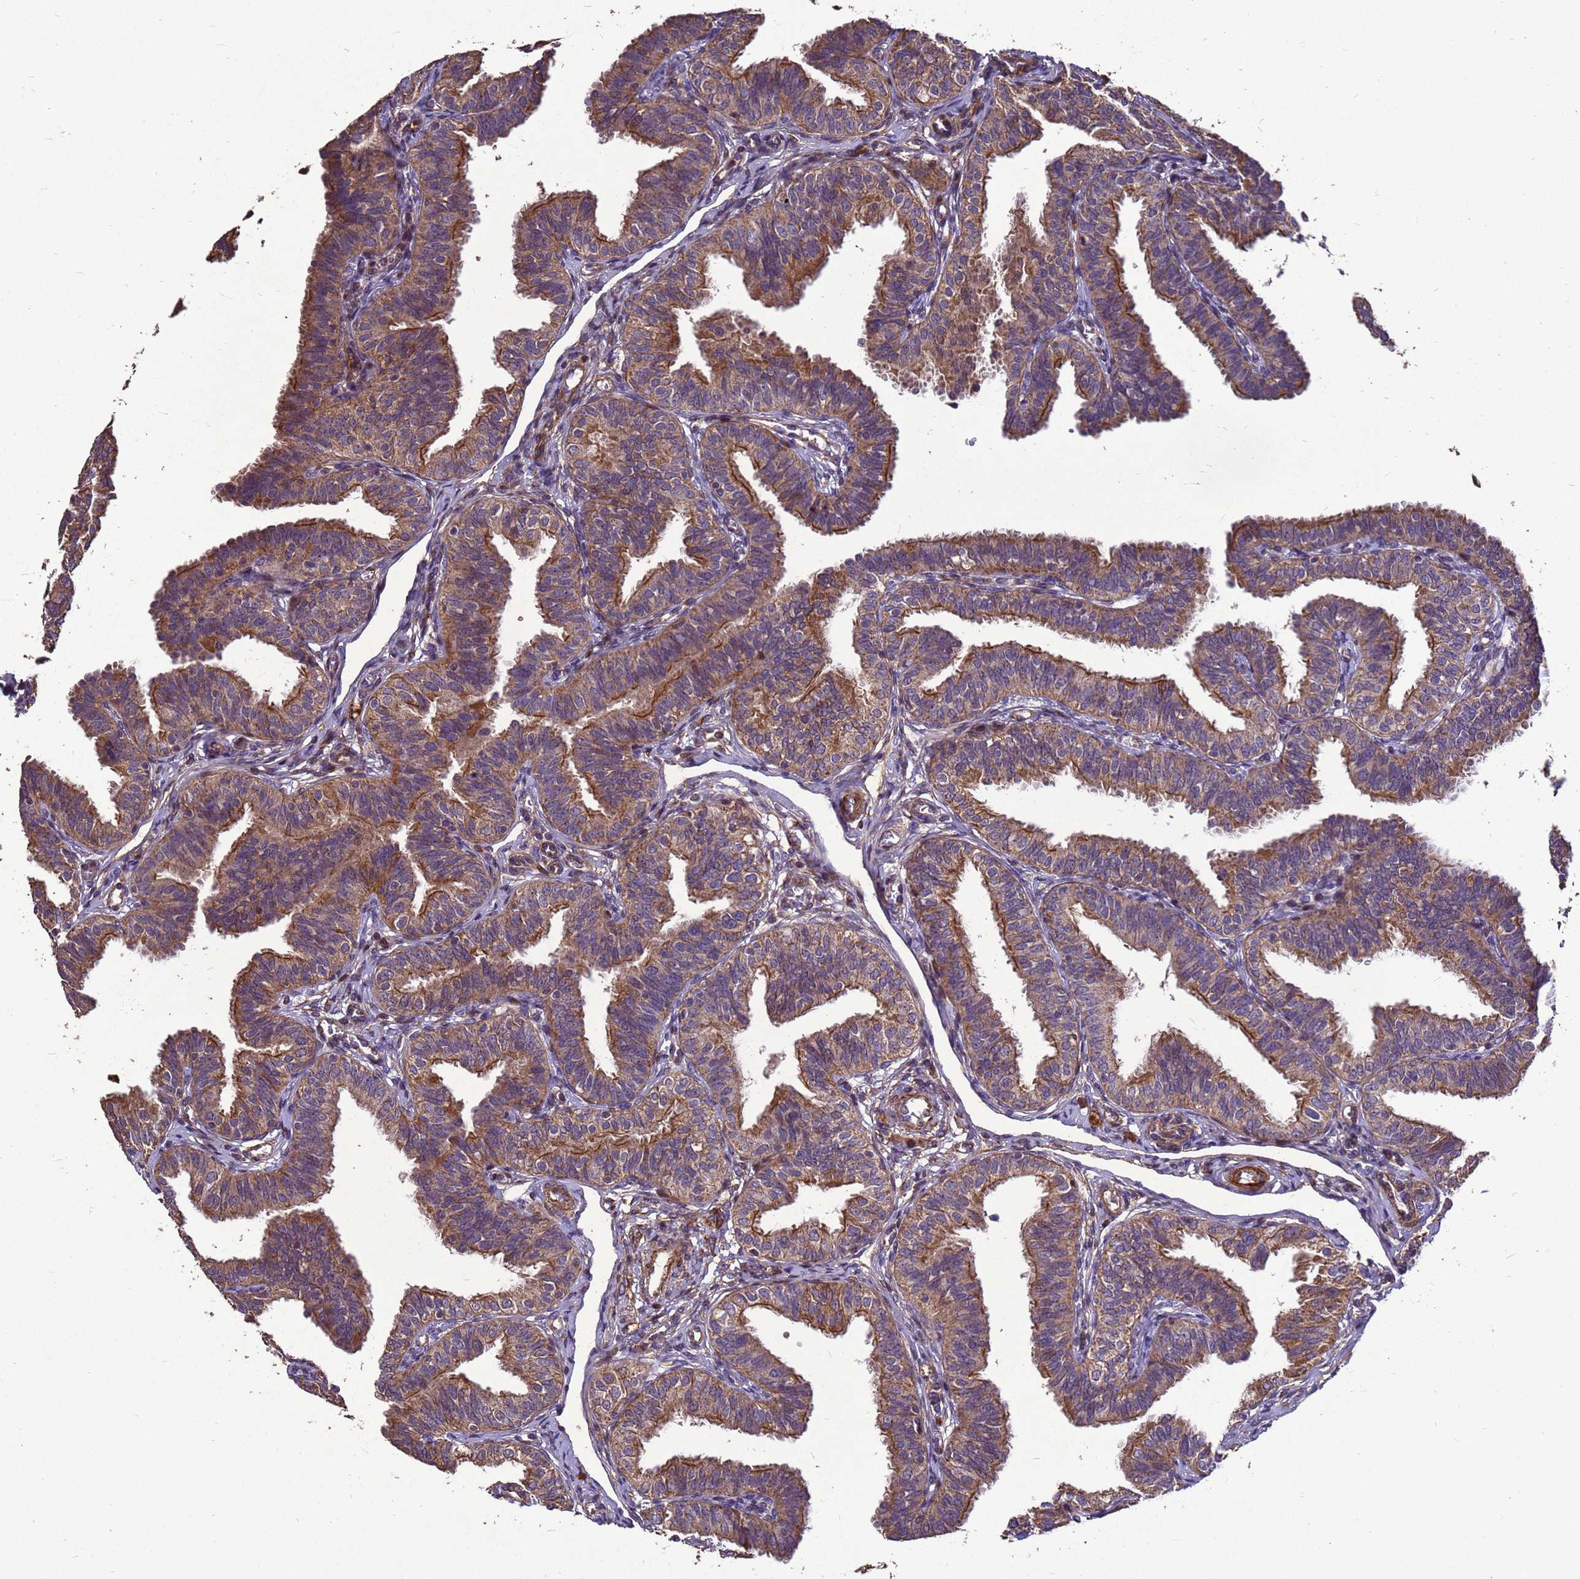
{"staining": {"intensity": "moderate", "quantity": ">75%", "location": "cytoplasmic/membranous"}, "tissue": "fallopian tube", "cell_type": "Glandular cells", "image_type": "normal", "snomed": [{"axis": "morphology", "description": "Normal tissue, NOS"}, {"axis": "topography", "description": "Fallopian tube"}], "caption": "Immunohistochemistry (IHC) micrograph of unremarkable fallopian tube: human fallopian tube stained using immunohistochemistry (IHC) displays medium levels of moderate protein expression localized specifically in the cytoplasmic/membranous of glandular cells, appearing as a cytoplasmic/membranous brown color.", "gene": "RSPRY1", "patient": {"sex": "female", "age": 35}}